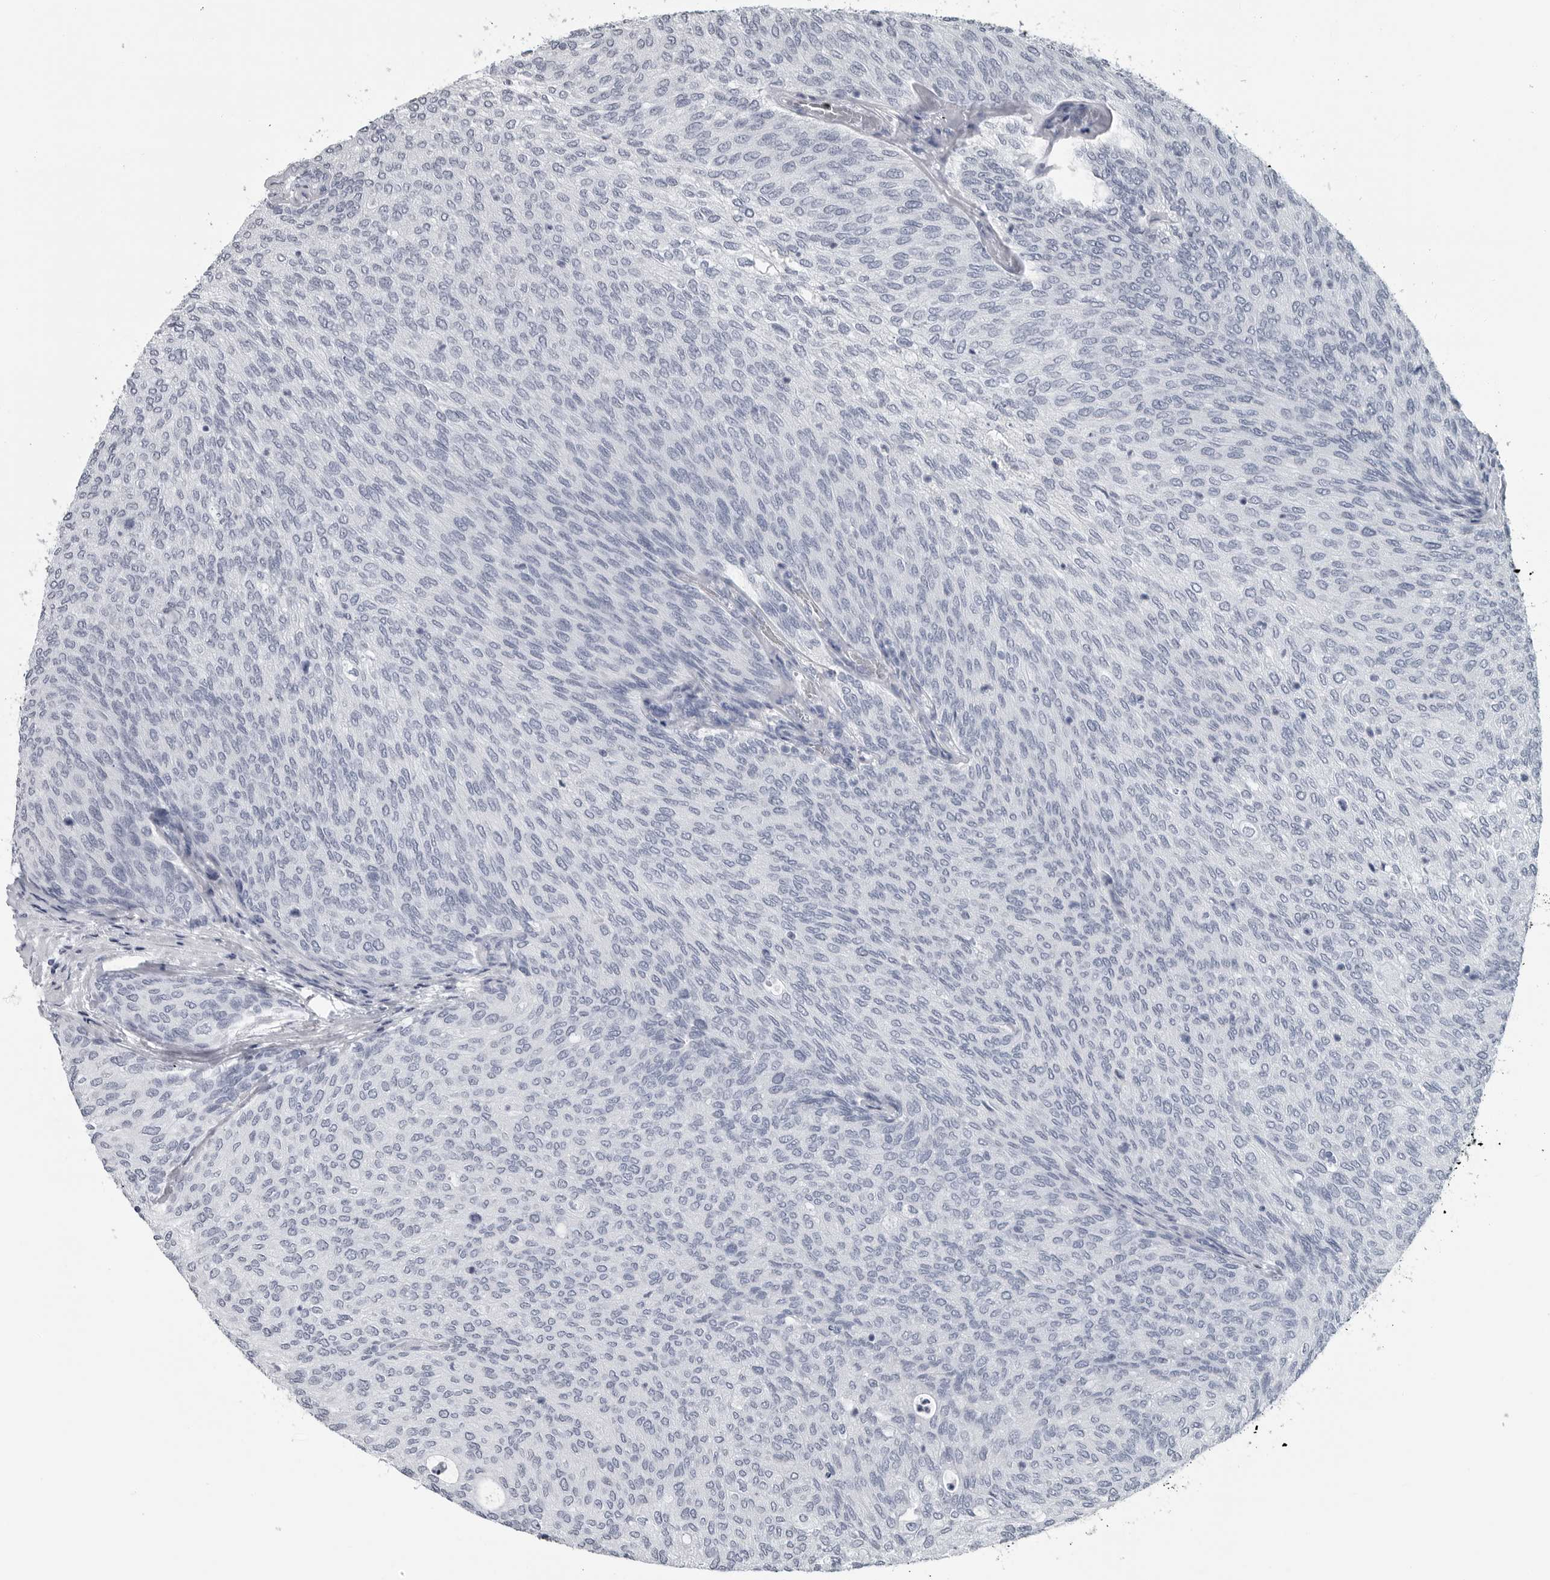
{"staining": {"intensity": "negative", "quantity": "none", "location": "none"}, "tissue": "urothelial cancer", "cell_type": "Tumor cells", "image_type": "cancer", "snomed": [{"axis": "morphology", "description": "Urothelial carcinoma, Low grade"}, {"axis": "topography", "description": "Urinary bladder"}], "caption": "A micrograph of human low-grade urothelial carcinoma is negative for staining in tumor cells.", "gene": "AMPD1", "patient": {"sex": "female", "age": 79}}